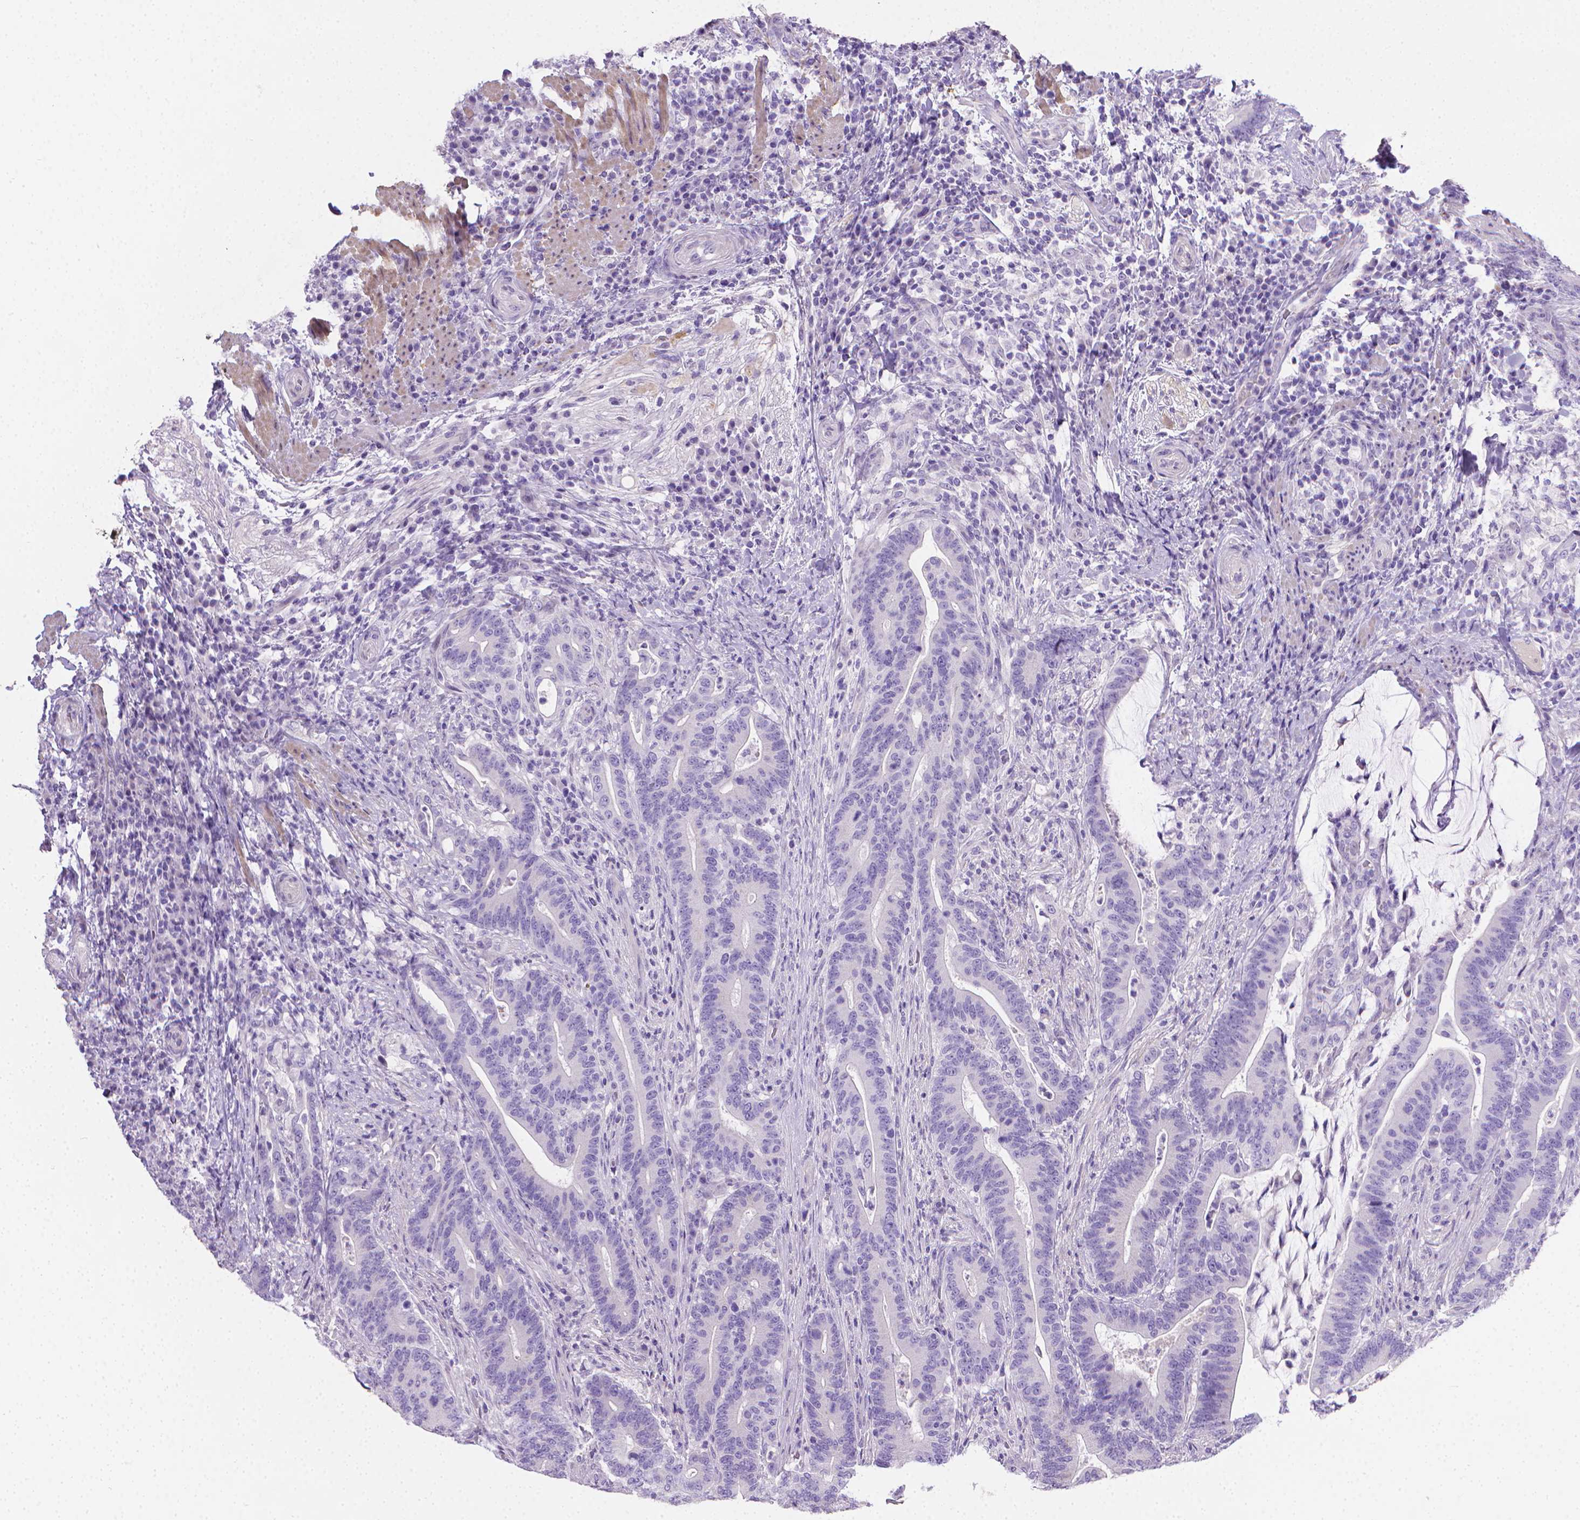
{"staining": {"intensity": "negative", "quantity": "none", "location": "none"}, "tissue": "colorectal cancer", "cell_type": "Tumor cells", "image_type": "cancer", "snomed": [{"axis": "morphology", "description": "Adenocarcinoma, NOS"}, {"axis": "topography", "description": "Colon"}], "caption": "Immunohistochemistry photomicrograph of colorectal cancer stained for a protein (brown), which shows no positivity in tumor cells.", "gene": "PNMA2", "patient": {"sex": "female", "age": 66}}